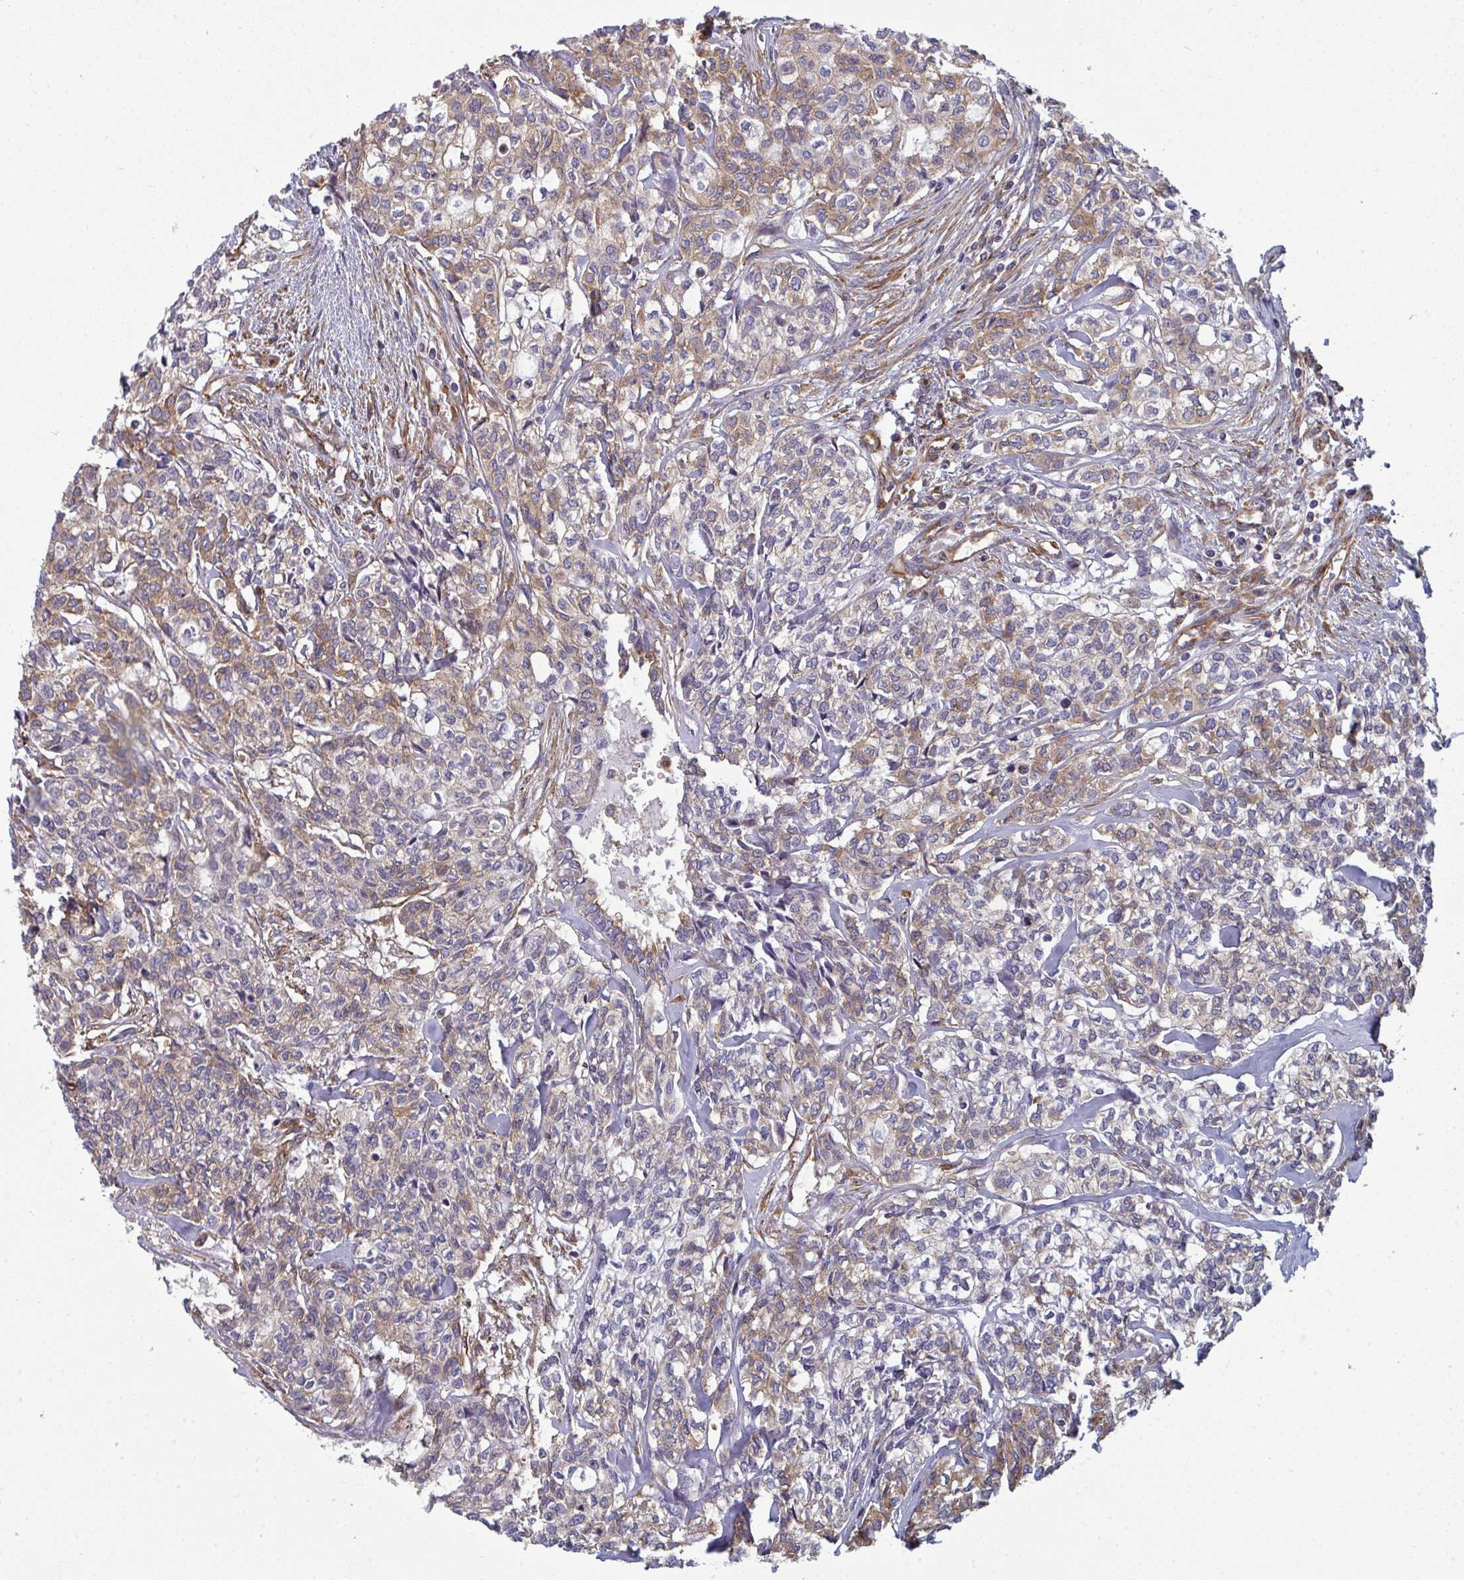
{"staining": {"intensity": "weak", "quantity": ">75%", "location": "cytoplasmic/membranous"}, "tissue": "head and neck cancer", "cell_type": "Tumor cells", "image_type": "cancer", "snomed": [{"axis": "morphology", "description": "Adenocarcinoma, NOS"}, {"axis": "topography", "description": "Head-Neck"}], "caption": "Head and neck cancer (adenocarcinoma) tissue shows weak cytoplasmic/membranous expression in approximately >75% of tumor cells, visualized by immunohistochemistry.", "gene": "DYNC1I2", "patient": {"sex": "male", "age": 81}}